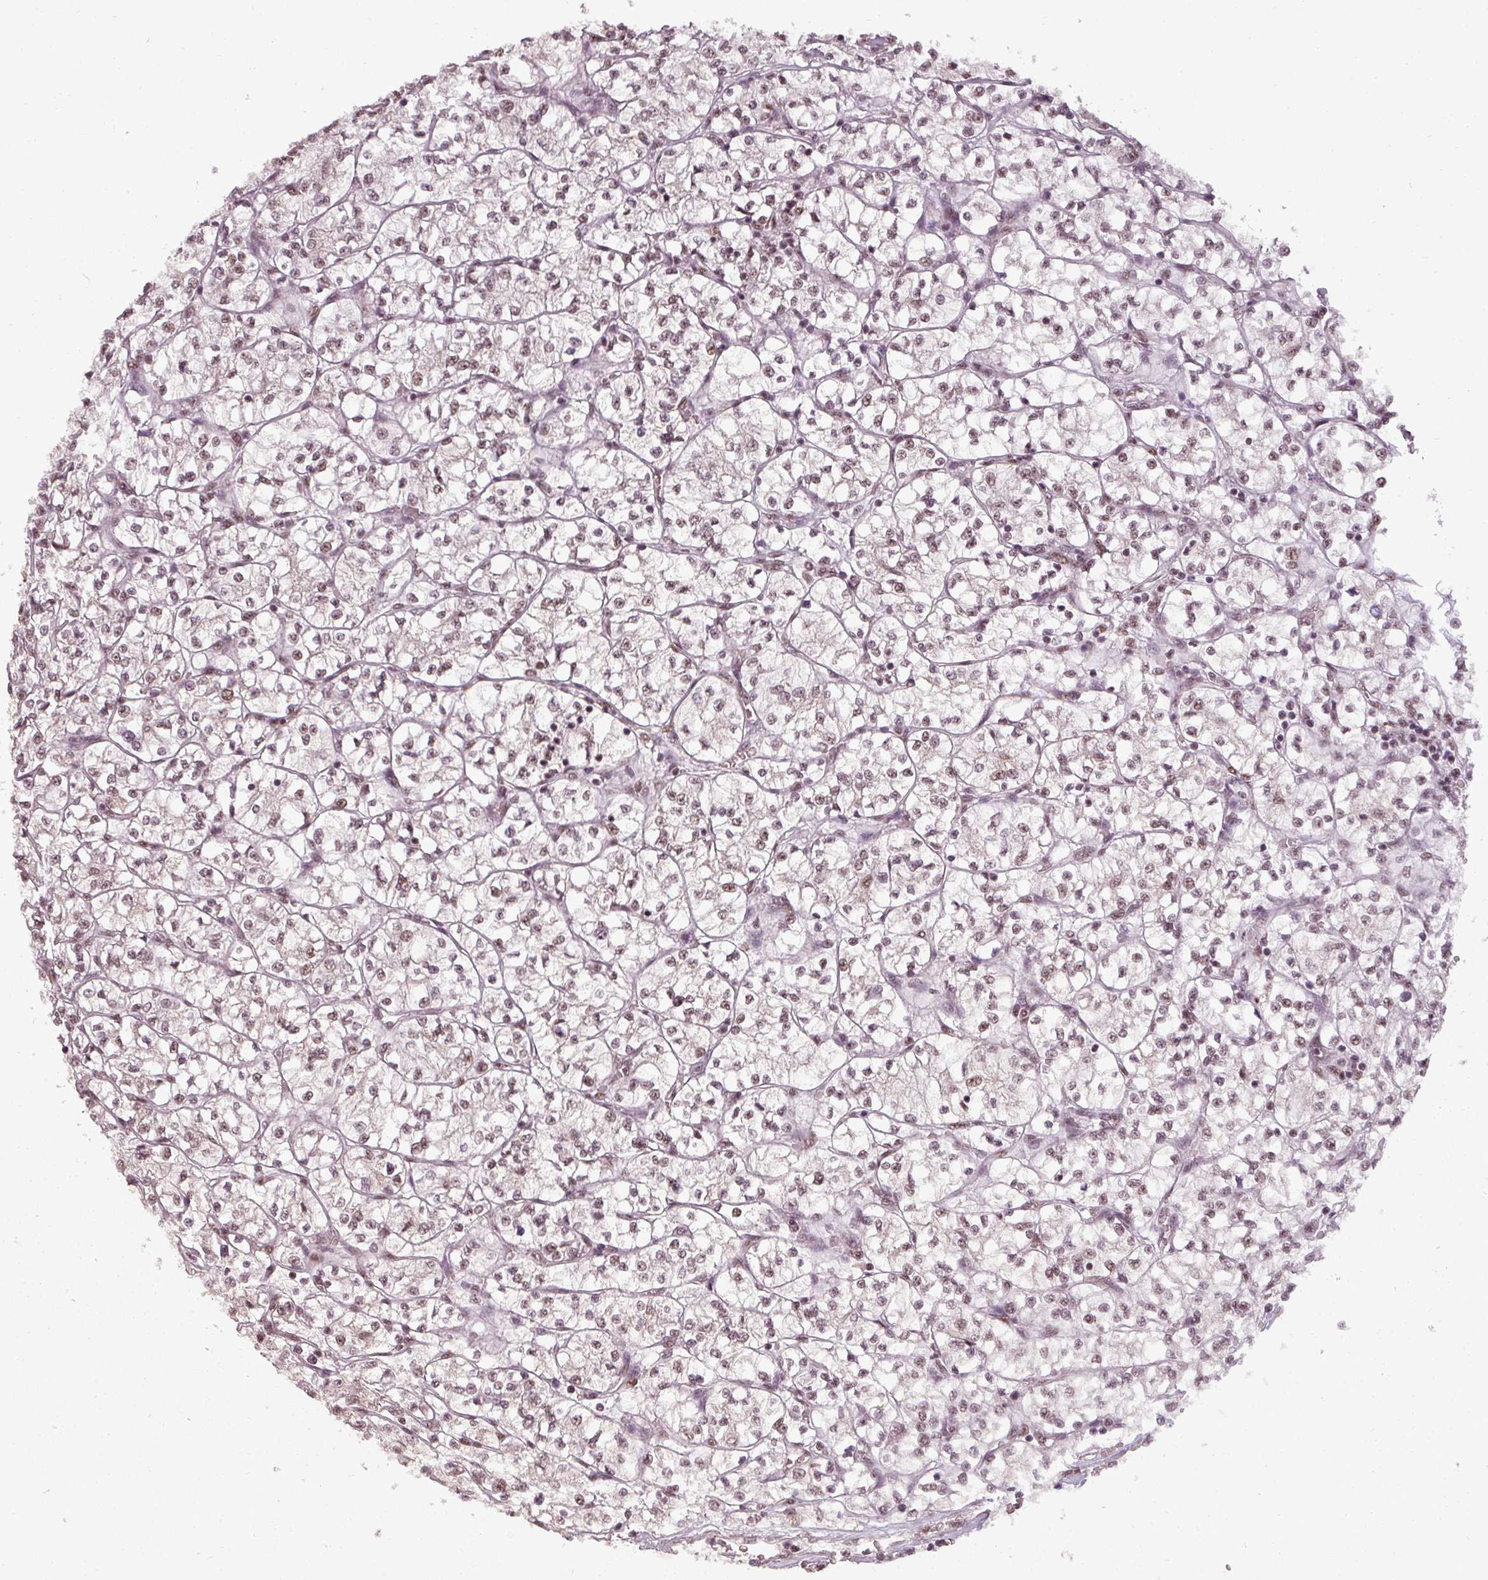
{"staining": {"intensity": "moderate", "quantity": ">75%", "location": "nuclear"}, "tissue": "renal cancer", "cell_type": "Tumor cells", "image_type": "cancer", "snomed": [{"axis": "morphology", "description": "Adenocarcinoma, NOS"}, {"axis": "topography", "description": "Kidney"}], "caption": "Brown immunohistochemical staining in renal cancer shows moderate nuclear staining in approximately >75% of tumor cells. The staining is performed using DAB (3,3'-diaminobenzidine) brown chromogen to label protein expression. The nuclei are counter-stained blue using hematoxylin.", "gene": "BCAS3", "patient": {"sex": "female", "age": 64}}